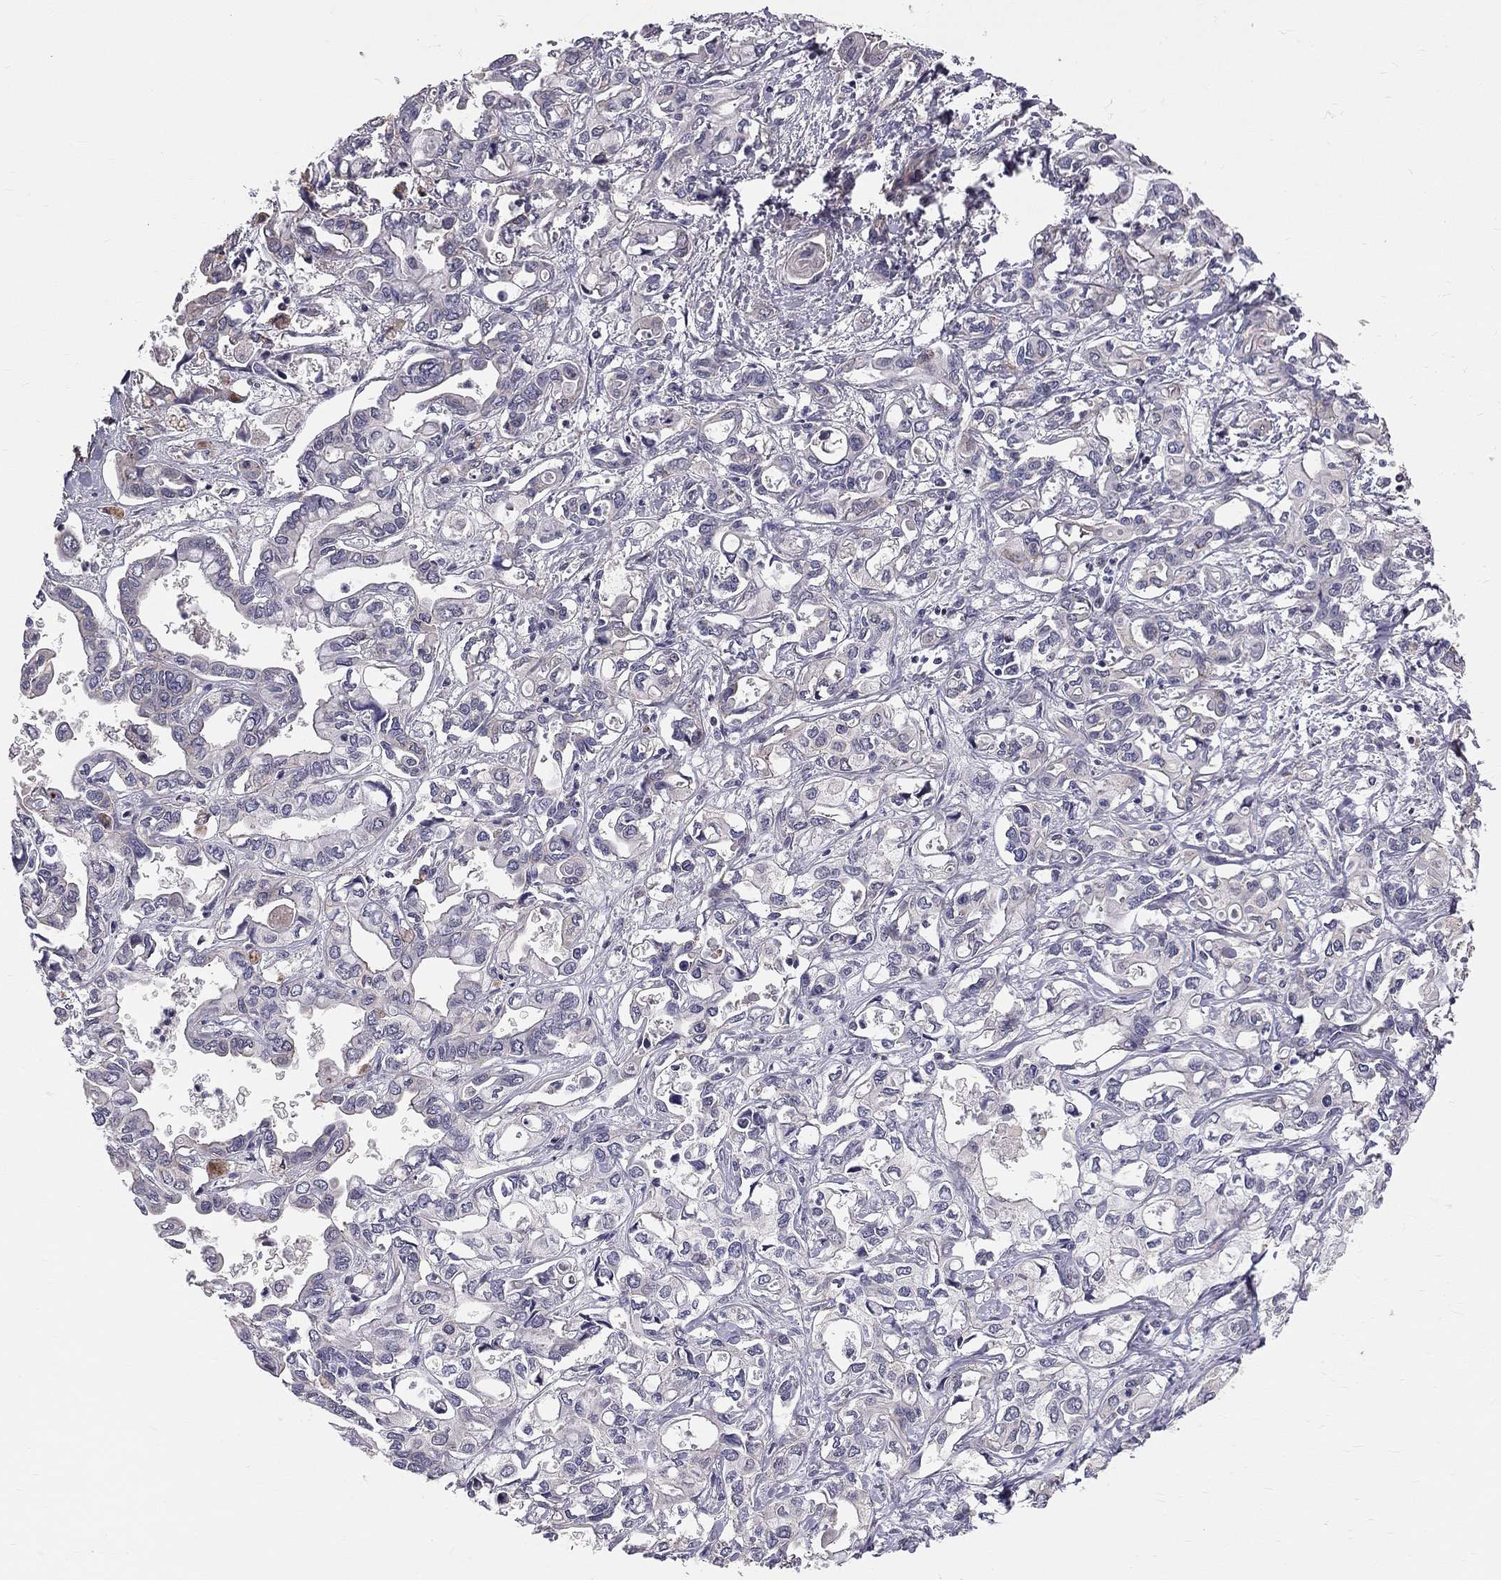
{"staining": {"intensity": "negative", "quantity": "none", "location": "none"}, "tissue": "liver cancer", "cell_type": "Tumor cells", "image_type": "cancer", "snomed": [{"axis": "morphology", "description": "Cholangiocarcinoma"}, {"axis": "topography", "description": "Liver"}], "caption": "There is no significant positivity in tumor cells of liver cancer.", "gene": "GJB4", "patient": {"sex": "female", "age": 64}}